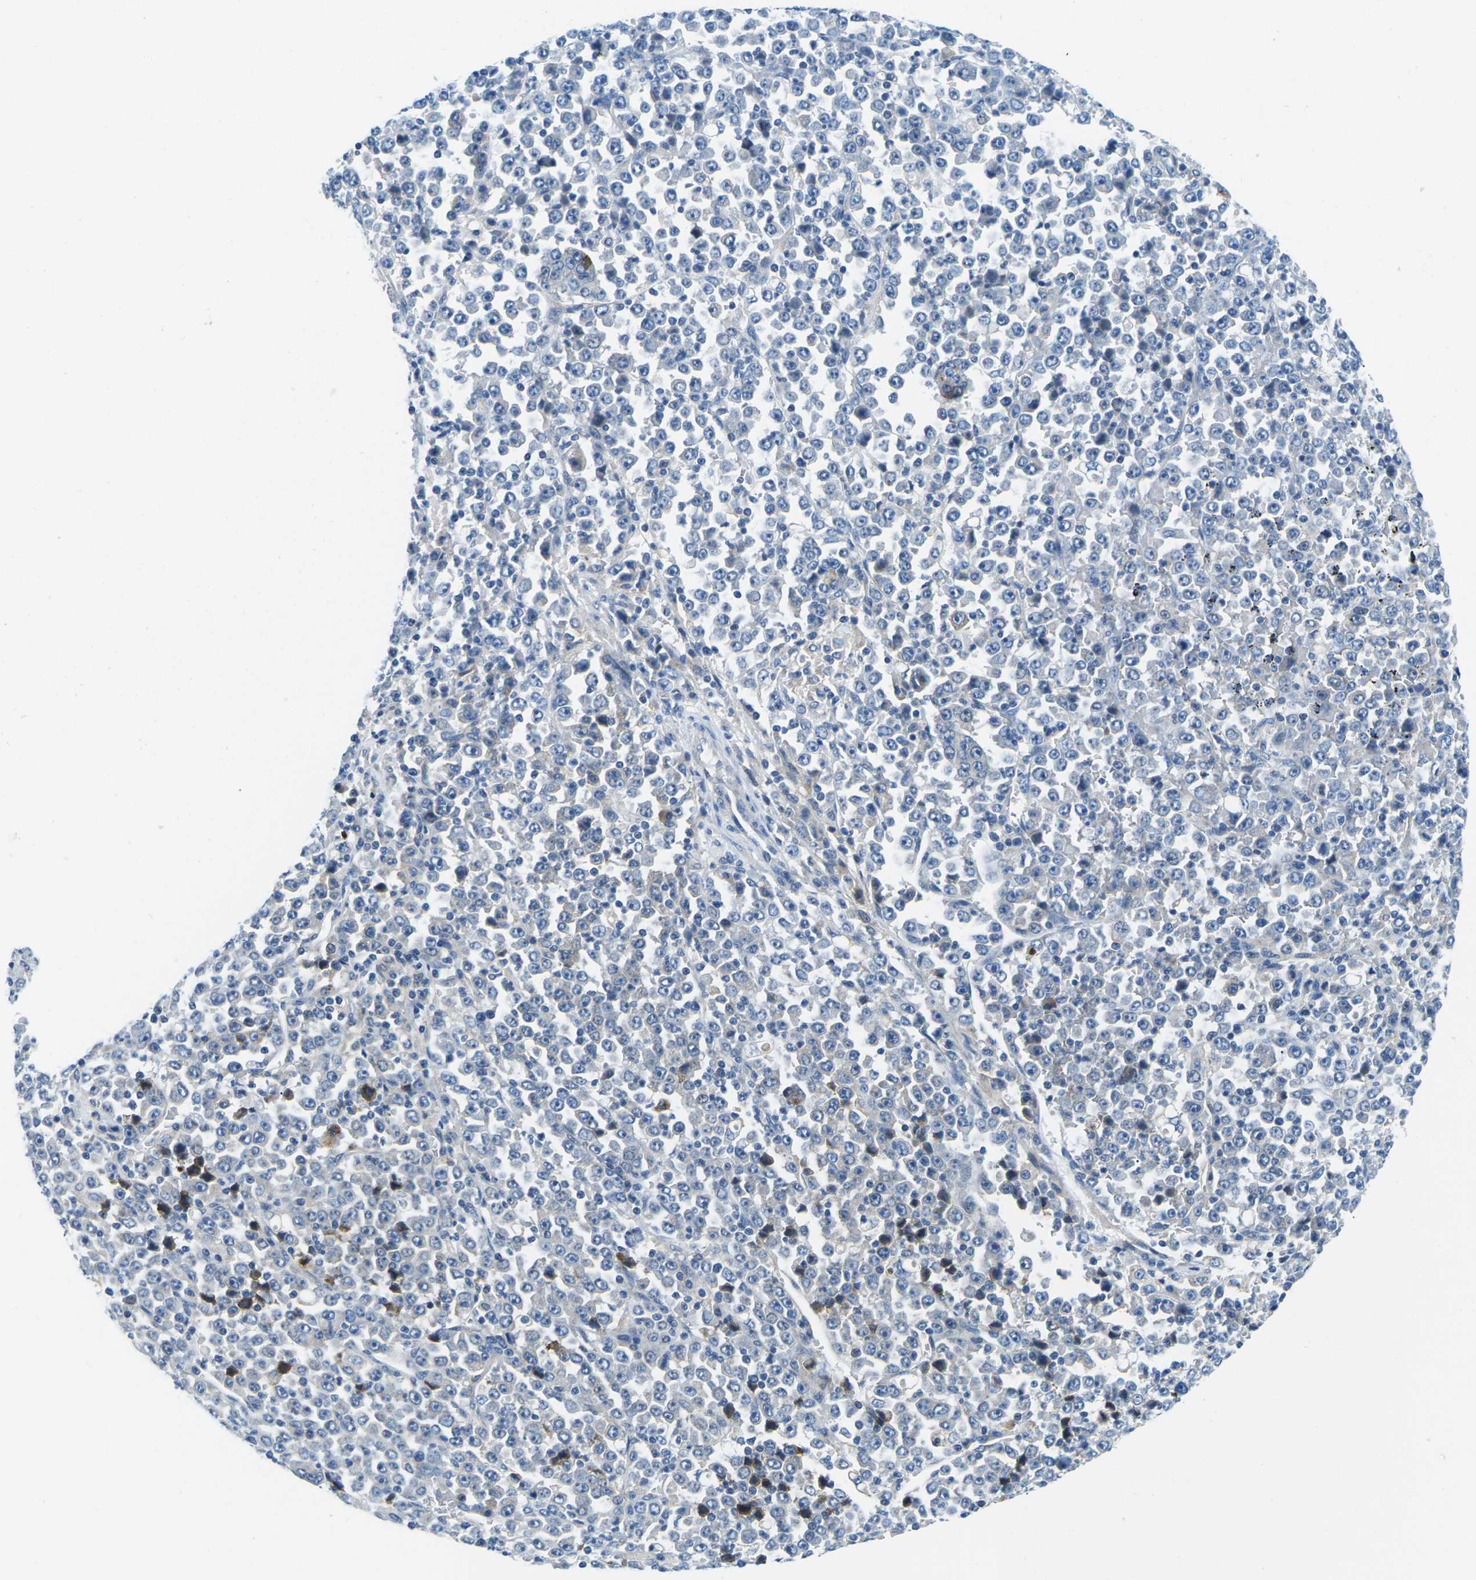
{"staining": {"intensity": "negative", "quantity": "none", "location": "none"}, "tissue": "stomach cancer", "cell_type": "Tumor cells", "image_type": "cancer", "snomed": [{"axis": "morphology", "description": "Normal tissue, NOS"}, {"axis": "morphology", "description": "Adenocarcinoma, NOS"}, {"axis": "topography", "description": "Stomach, upper"}, {"axis": "topography", "description": "Stomach"}], "caption": "Tumor cells are negative for protein expression in human stomach cancer (adenocarcinoma).", "gene": "CFB", "patient": {"sex": "male", "age": 59}}